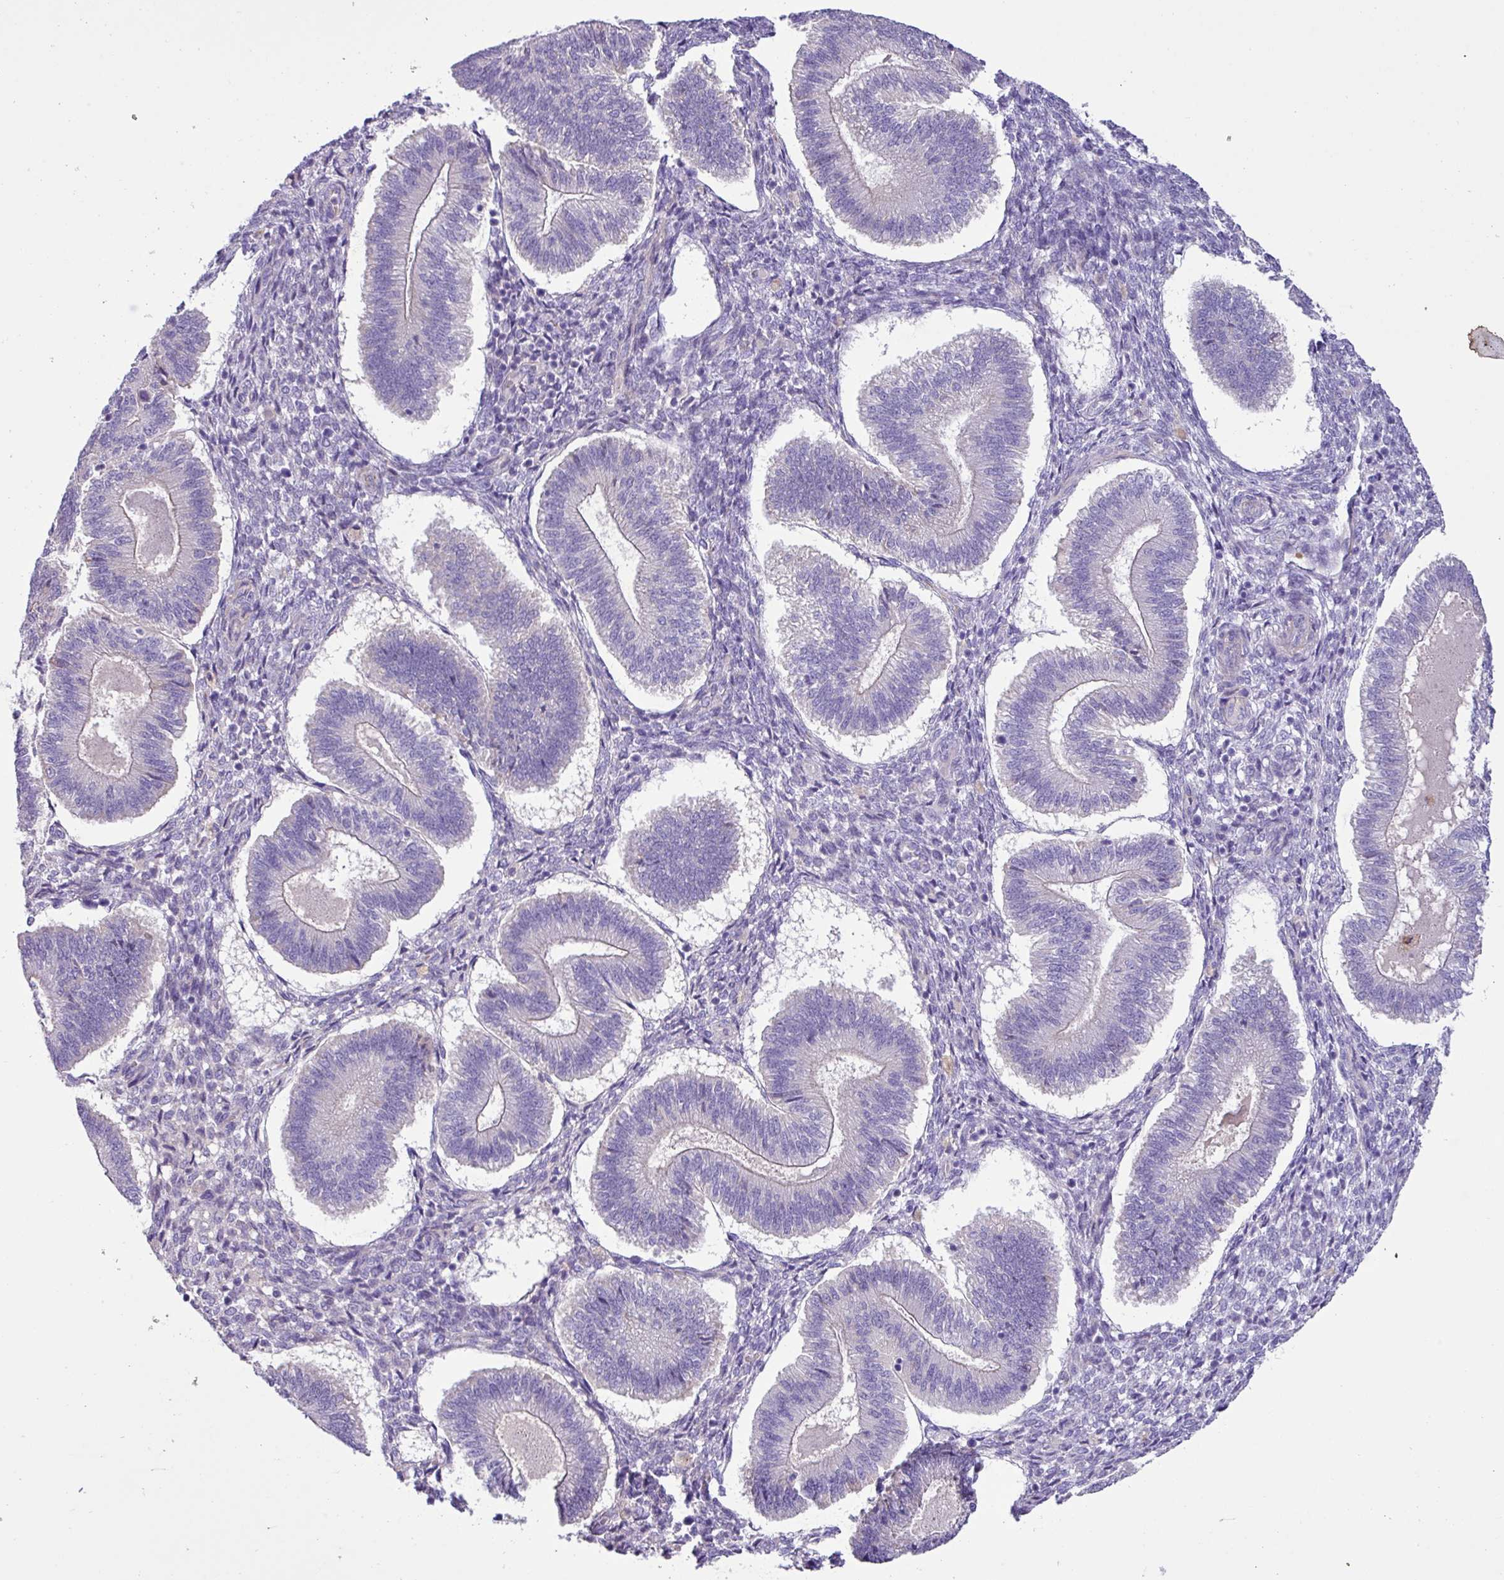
{"staining": {"intensity": "negative", "quantity": "none", "location": "none"}, "tissue": "endometrium", "cell_type": "Cells in endometrial stroma", "image_type": "normal", "snomed": [{"axis": "morphology", "description": "Normal tissue, NOS"}, {"axis": "topography", "description": "Endometrium"}], "caption": "Immunohistochemistry (IHC) photomicrograph of benign endometrium: endometrium stained with DAB demonstrates no significant protein staining in cells in endometrial stroma. (Stains: DAB (3,3'-diaminobenzidine) immunohistochemistry (IHC) with hematoxylin counter stain, Microscopy: brightfield microscopy at high magnification).", "gene": "MRM2", "patient": {"sex": "female", "age": 25}}